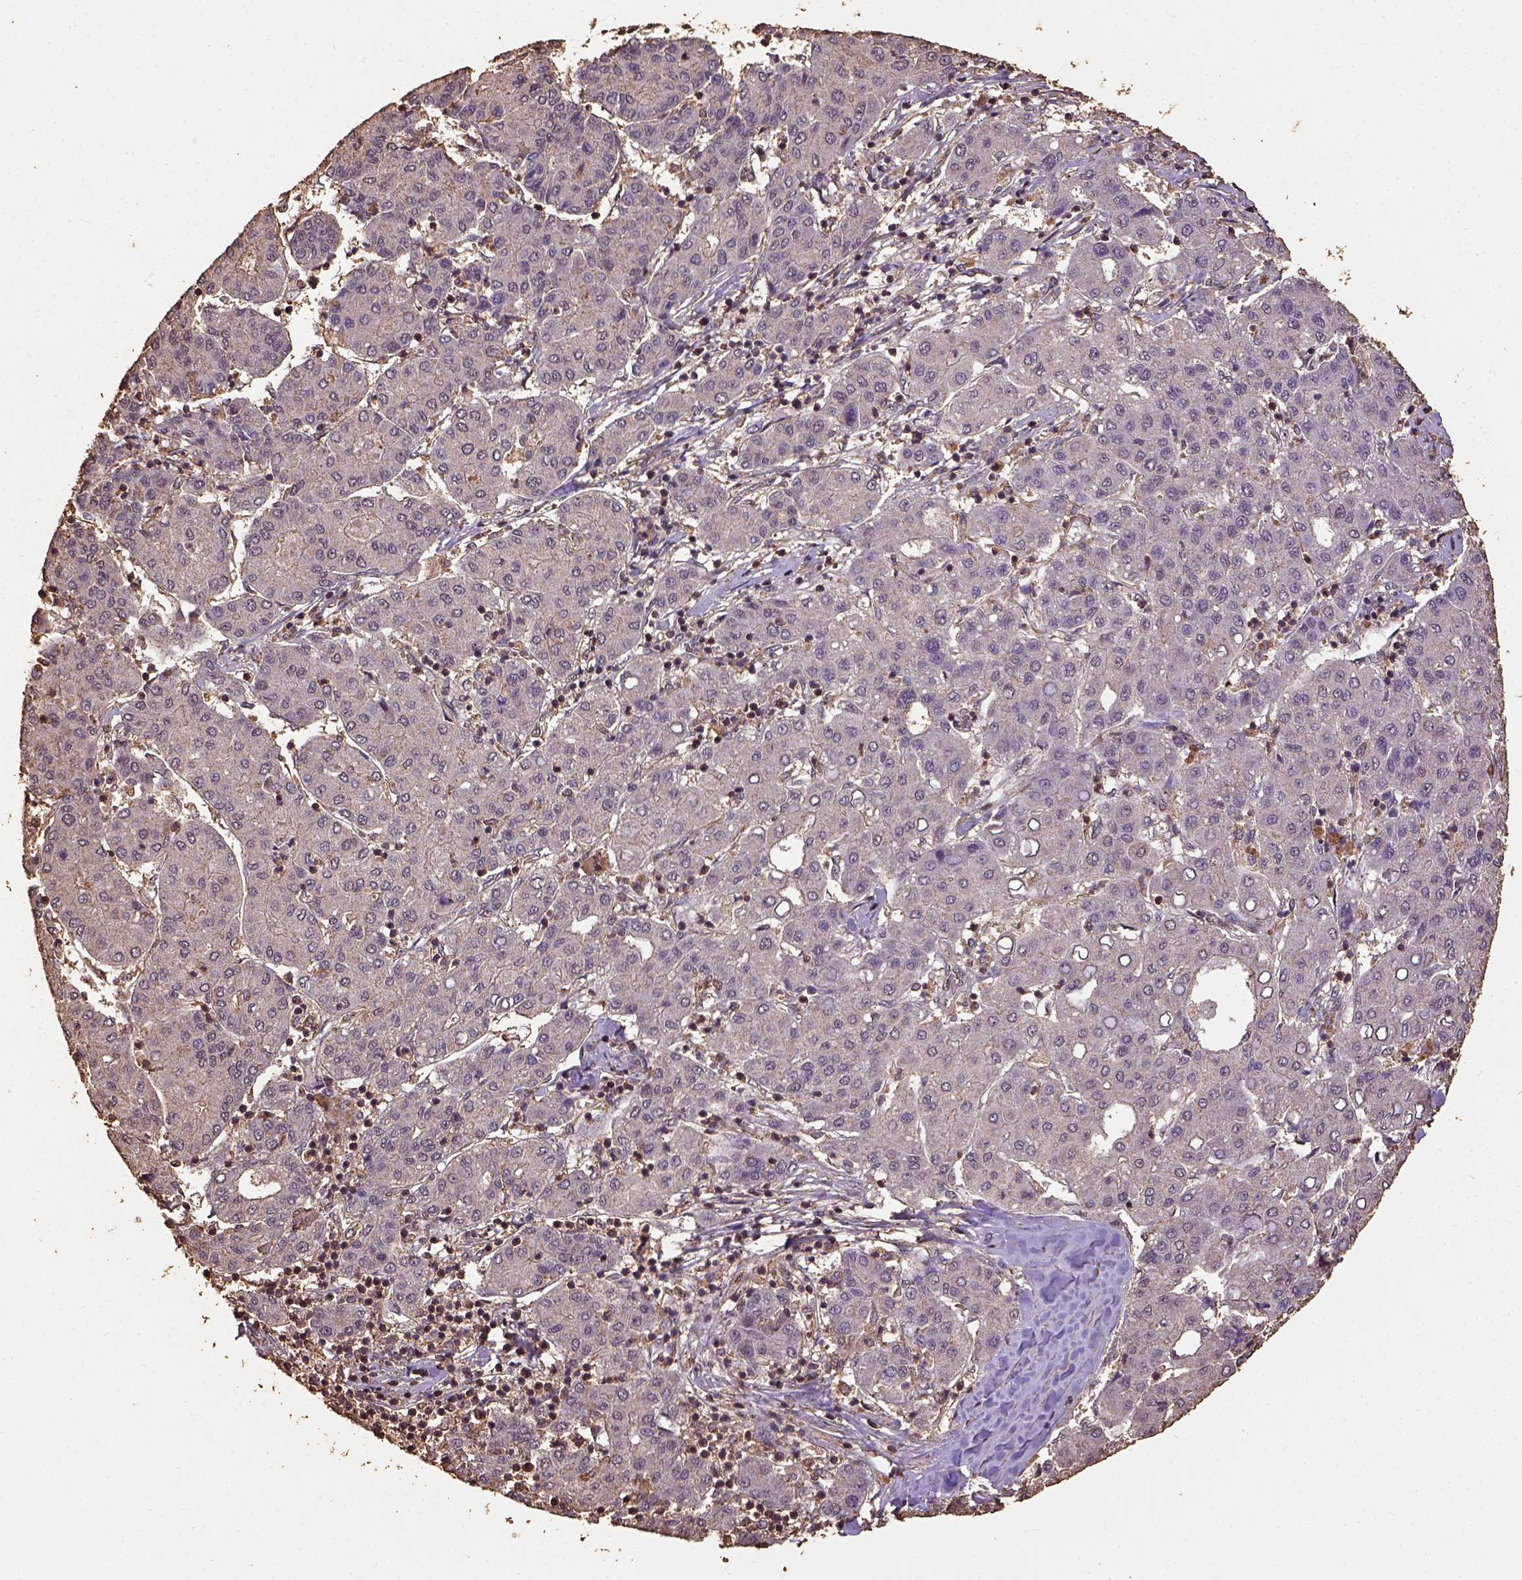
{"staining": {"intensity": "negative", "quantity": "none", "location": "none"}, "tissue": "liver cancer", "cell_type": "Tumor cells", "image_type": "cancer", "snomed": [{"axis": "morphology", "description": "Carcinoma, Hepatocellular, NOS"}, {"axis": "topography", "description": "Liver"}], "caption": "High power microscopy photomicrograph of an immunohistochemistry (IHC) photomicrograph of liver cancer, revealing no significant expression in tumor cells.", "gene": "NACC1", "patient": {"sex": "male", "age": 65}}